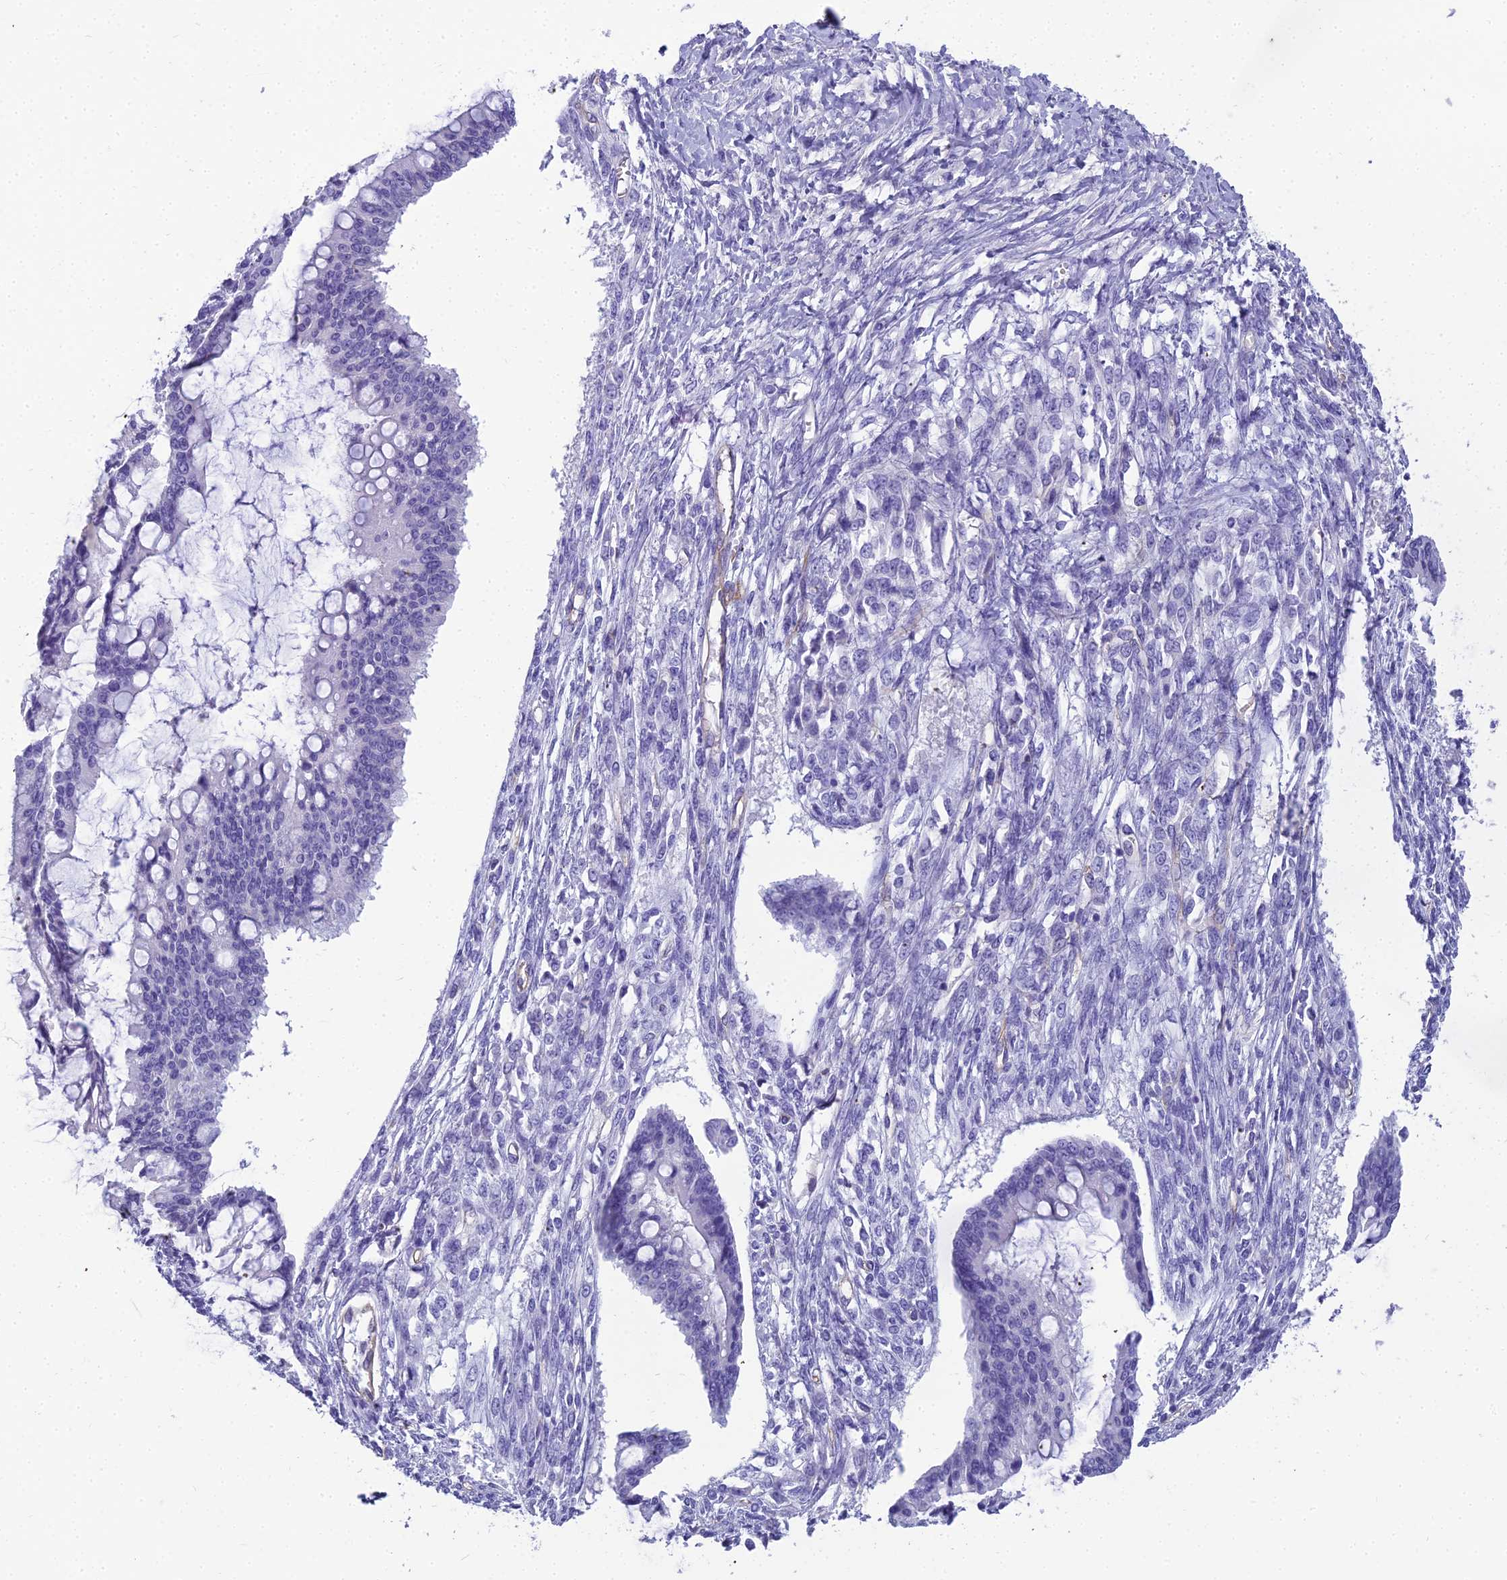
{"staining": {"intensity": "negative", "quantity": "none", "location": "none"}, "tissue": "ovarian cancer", "cell_type": "Tumor cells", "image_type": "cancer", "snomed": [{"axis": "morphology", "description": "Cystadenocarcinoma, mucinous, NOS"}, {"axis": "topography", "description": "Ovary"}], "caption": "Immunohistochemistry of ovarian mucinous cystadenocarcinoma exhibits no staining in tumor cells.", "gene": "NINJ1", "patient": {"sex": "female", "age": 73}}